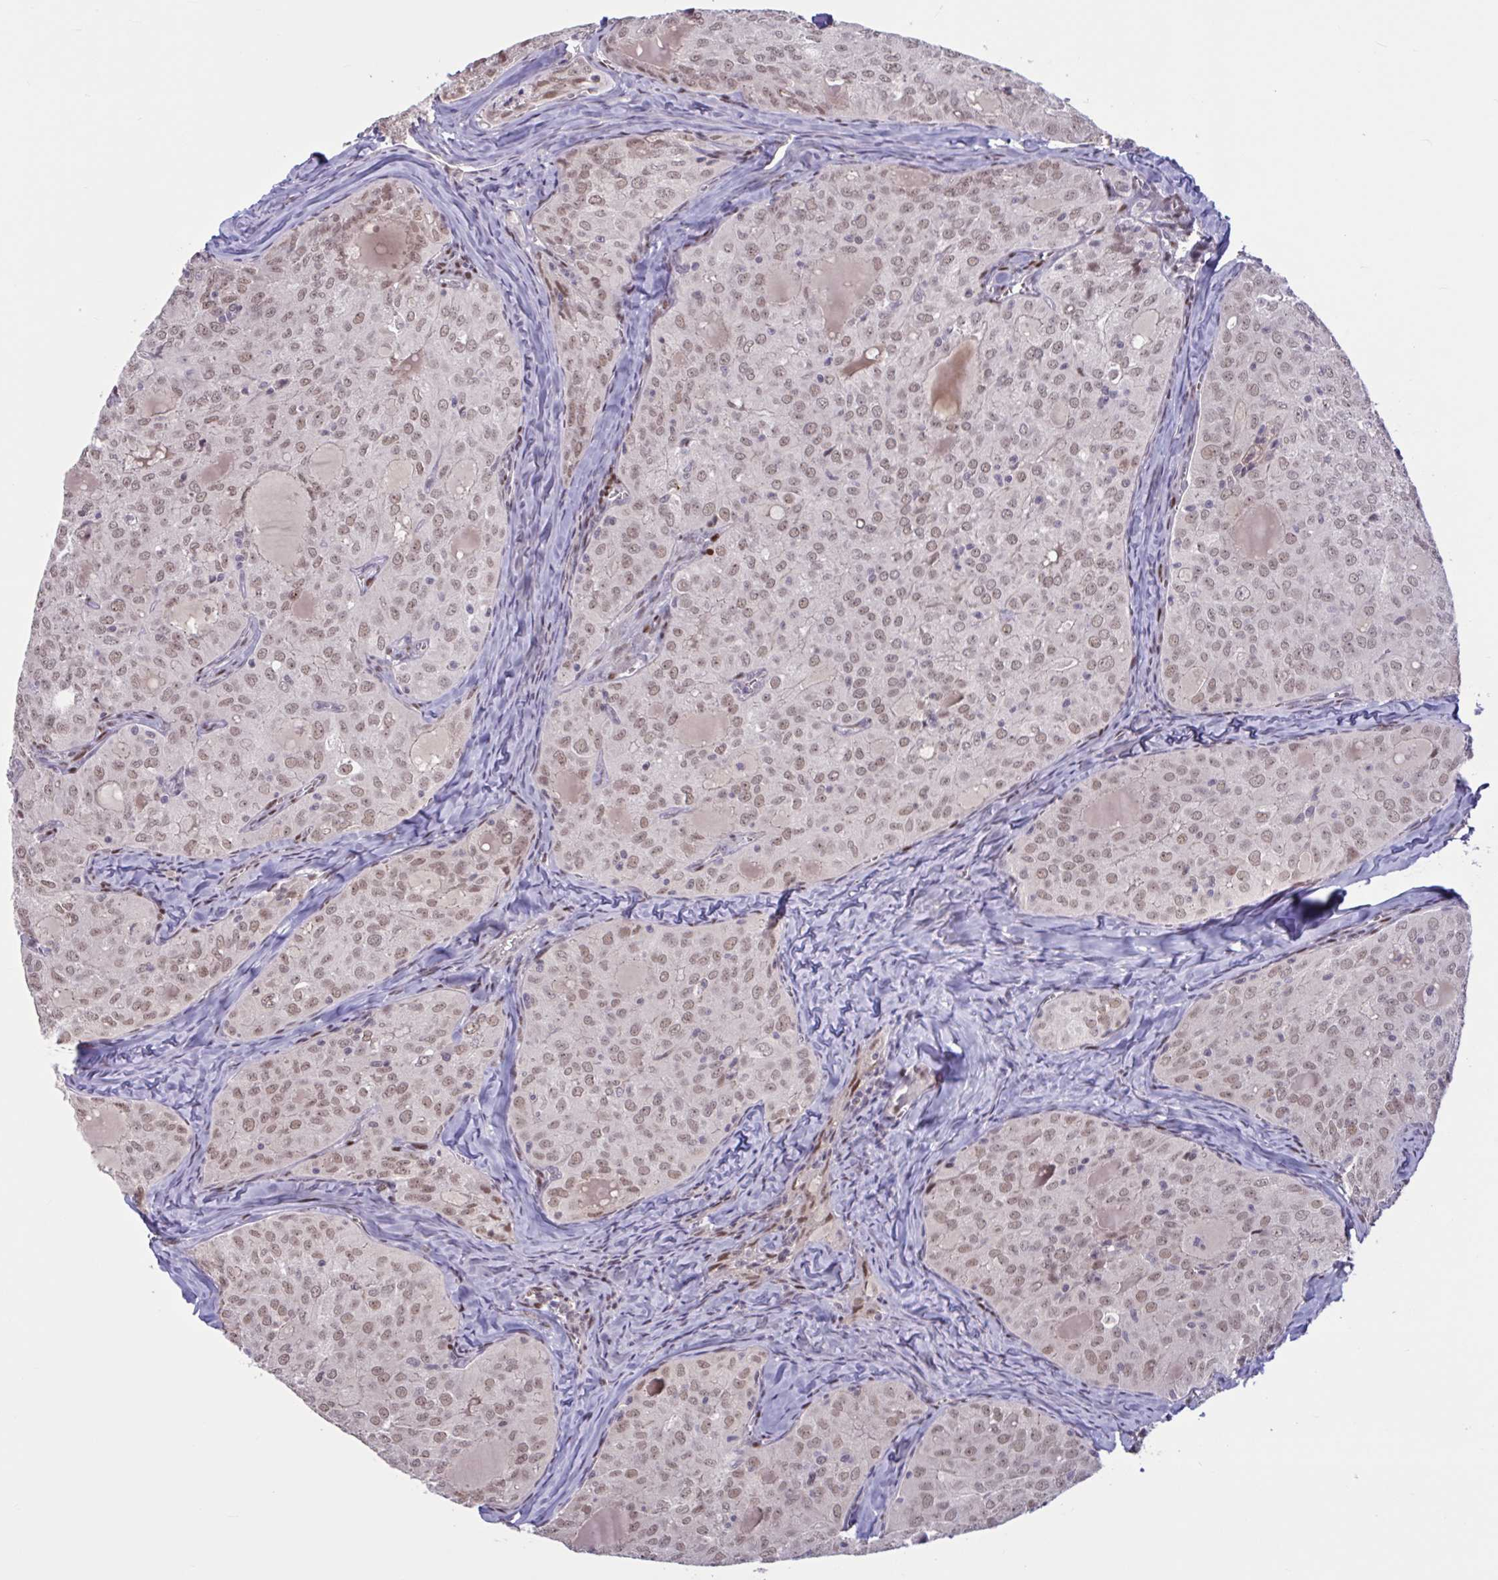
{"staining": {"intensity": "moderate", "quantity": ">75%", "location": "nuclear"}, "tissue": "thyroid cancer", "cell_type": "Tumor cells", "image_type": "cancer", "snomed": [{"axis": "morphology", "description": "Follicular adenoma carcinoma, NOS"}, {"axis": "topography", "description": "Thyroid gland"}], "caption": "Immunohistochemistry of follicular adenoma carcinoma (thyroid) displays medium levels of moderate nuclear expression in about >75% of tumor cells. (DAB = brown stain, brightfield microscopy at high magnification).", "gene": "ZNF414", "patient": {"sex": "male", "age": 75}}